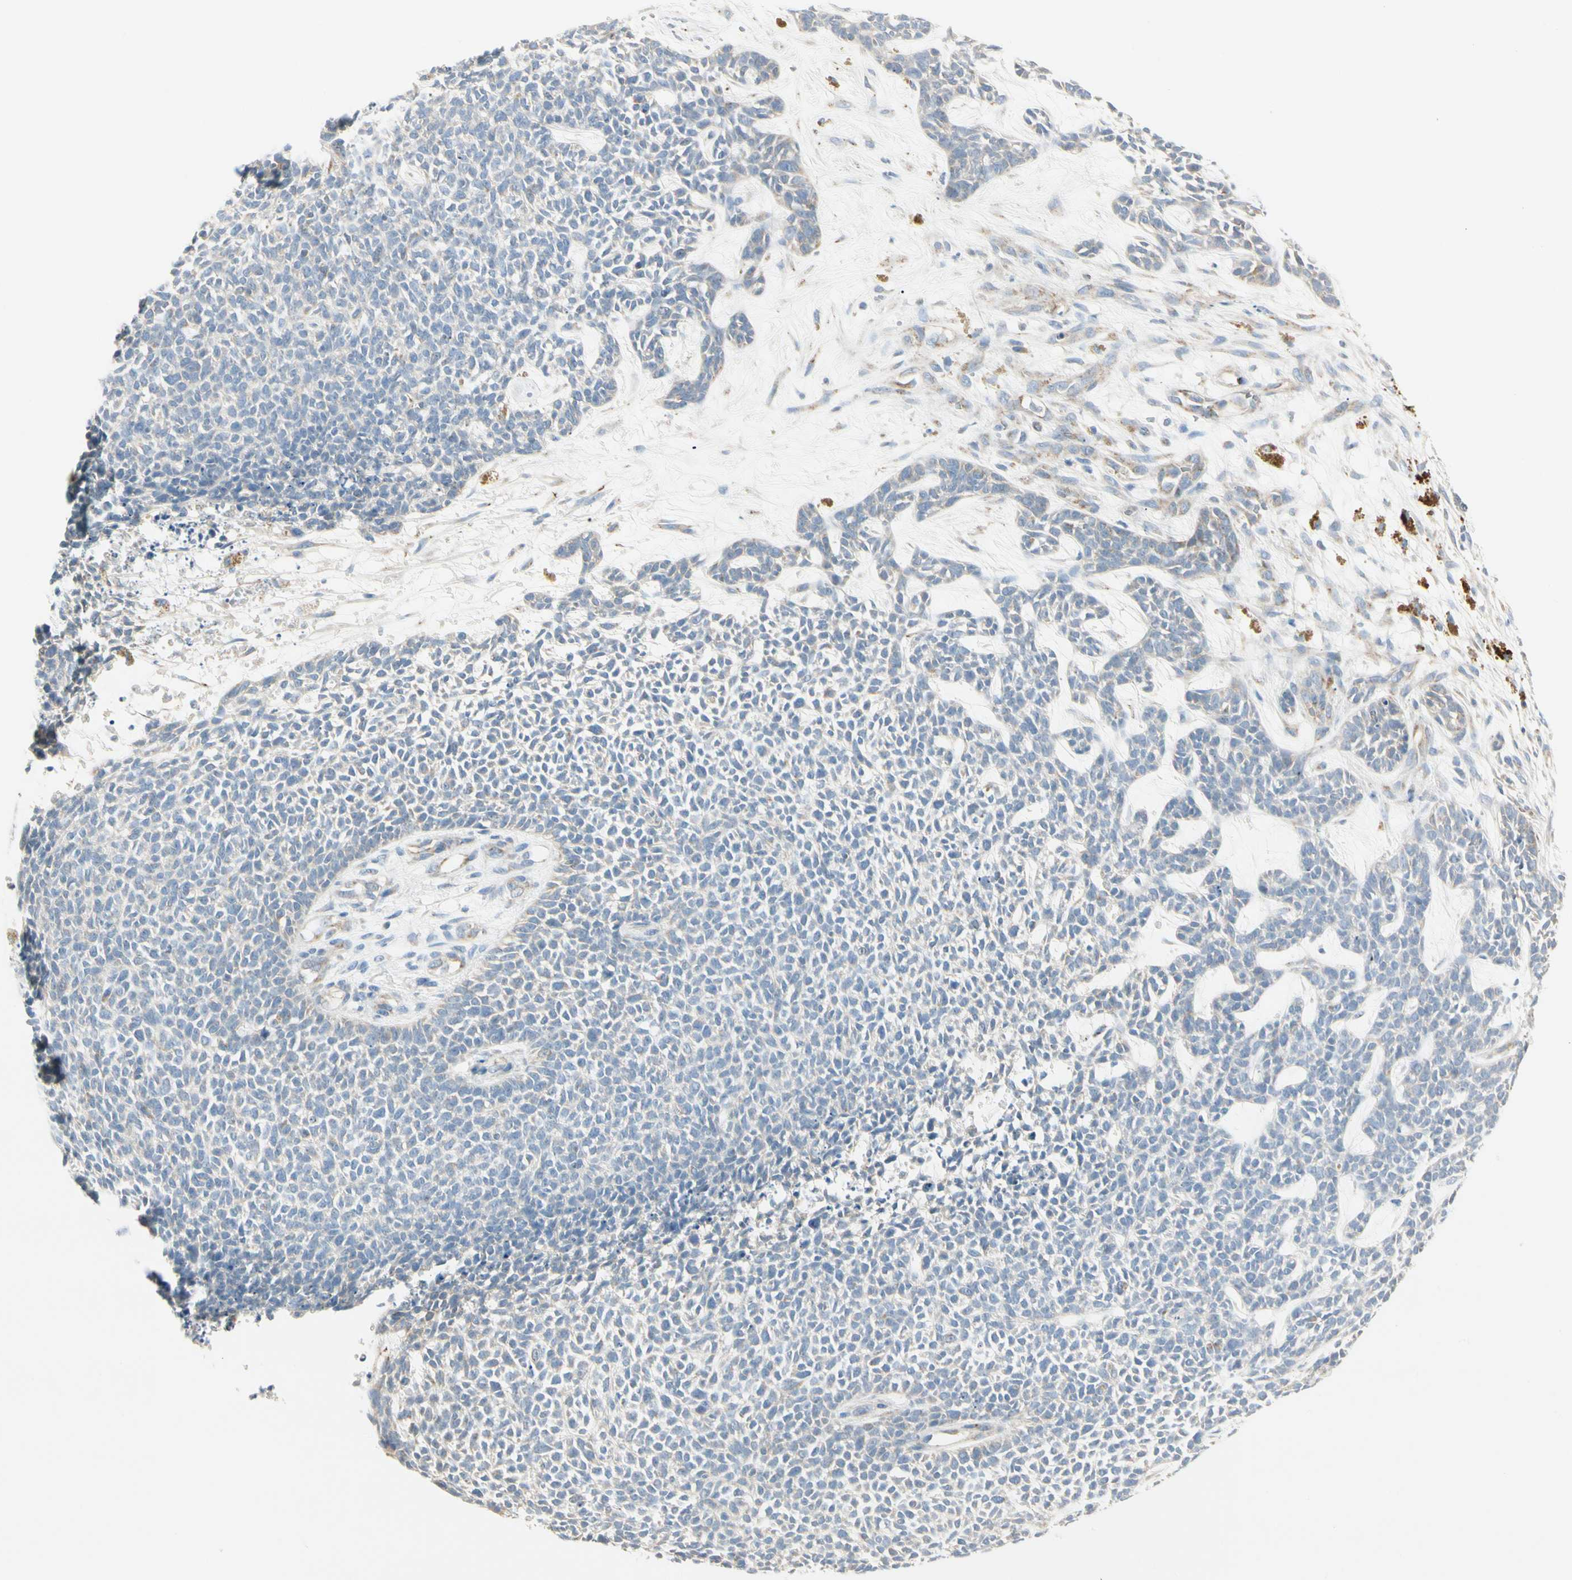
{"staining": {"intensity": "negative", "quantity": "none", "location": "none"}, "tissue": "skin cancer", "cell_type": "Tumor cells", "image_type": "cancer", "snomed": [{"axis": "morphology", "description": "Basal cell carcinoma"}, {"axis": "topography", "description": "Skin"}], "caption": "A high-resolution micrograph shows immunohistochemistry staining of skin basal cell carcinoma, which demonstrates no significant positivity in tumor cells.", "gene": "ALDH18A1", "patient": {"sex": "female", "age": 84}}